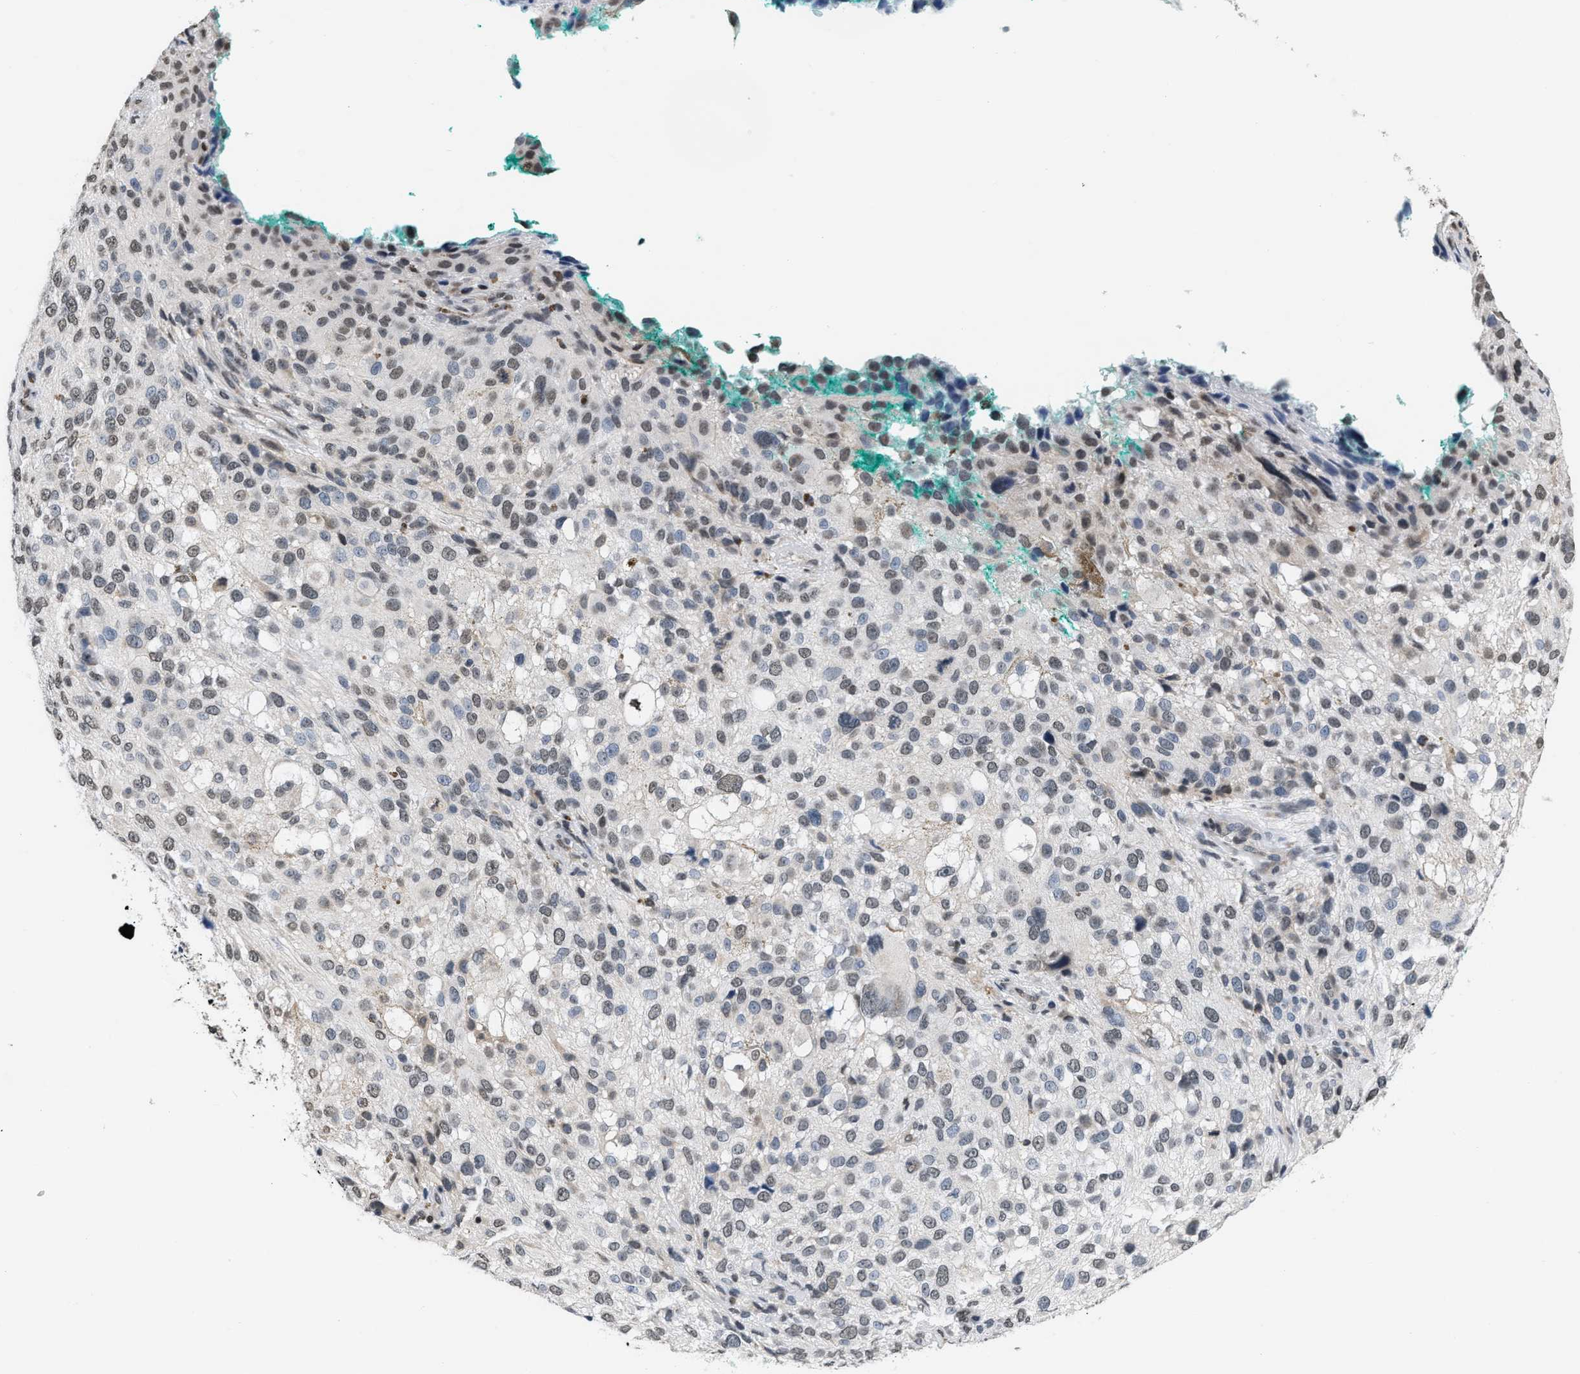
{"staining": {"intensity": "weak", "quantity": ">75%", "location": "nuclear"}, "tissue": "melanoma", "cell_type": "Tumor cells", "image_type": "cancer", "snomed": [{"axis": "morphology", "description": "Necrosis, NOS"}, {"axis": "morphology", "description": "Malignant melanoma, NOS"}, {"axis": "topography", "description": "Skin"}], "caption": "Protein staining reveals weak nuclear positivity in approximately >75% of tumor cells in malignant melanoma. (Brightfield microscopy of DAB IHC at high magnification).", "gene": "RAF1", "patient": {"sex": "female", "age": 87}}